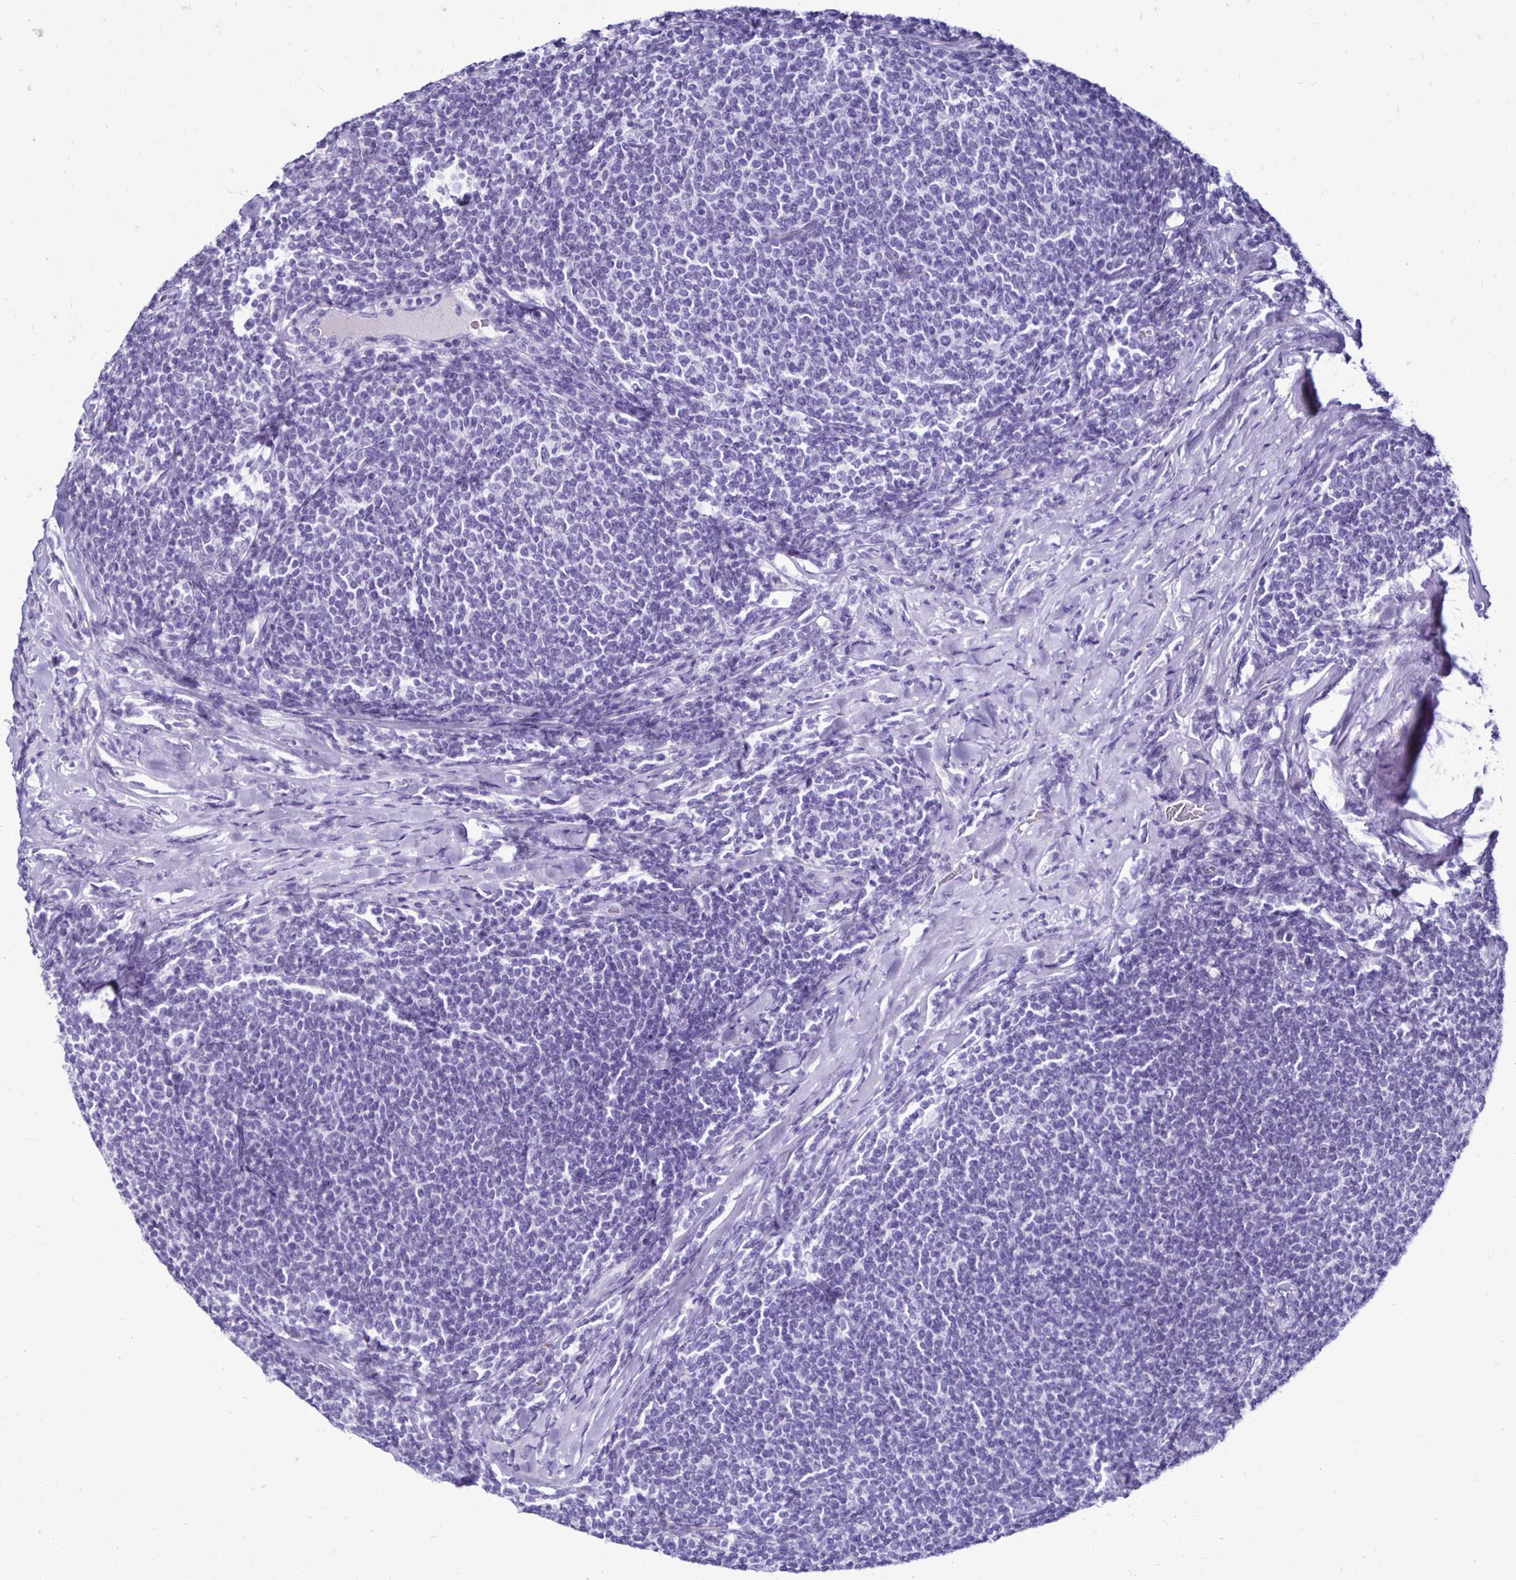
{"staining": {"intensity": "negative", "quantity": "none", "location": "none"}, "tissue": "lymphoma", "cell_type": "Tumor cells", "image_type": "cancer", "snomed": [{"axis": "morphology", "description": "Malignant lymphoma, non-Hodgkin's type, Low grade"}, {"axis": "topography", "description": "Lymph node"}], "caption": "Immunohistochemistry of lymphoma demonstrates no positivity in tumor cells.", "gene": "CST5", "patient": {"sex": "male", "age": 52}}